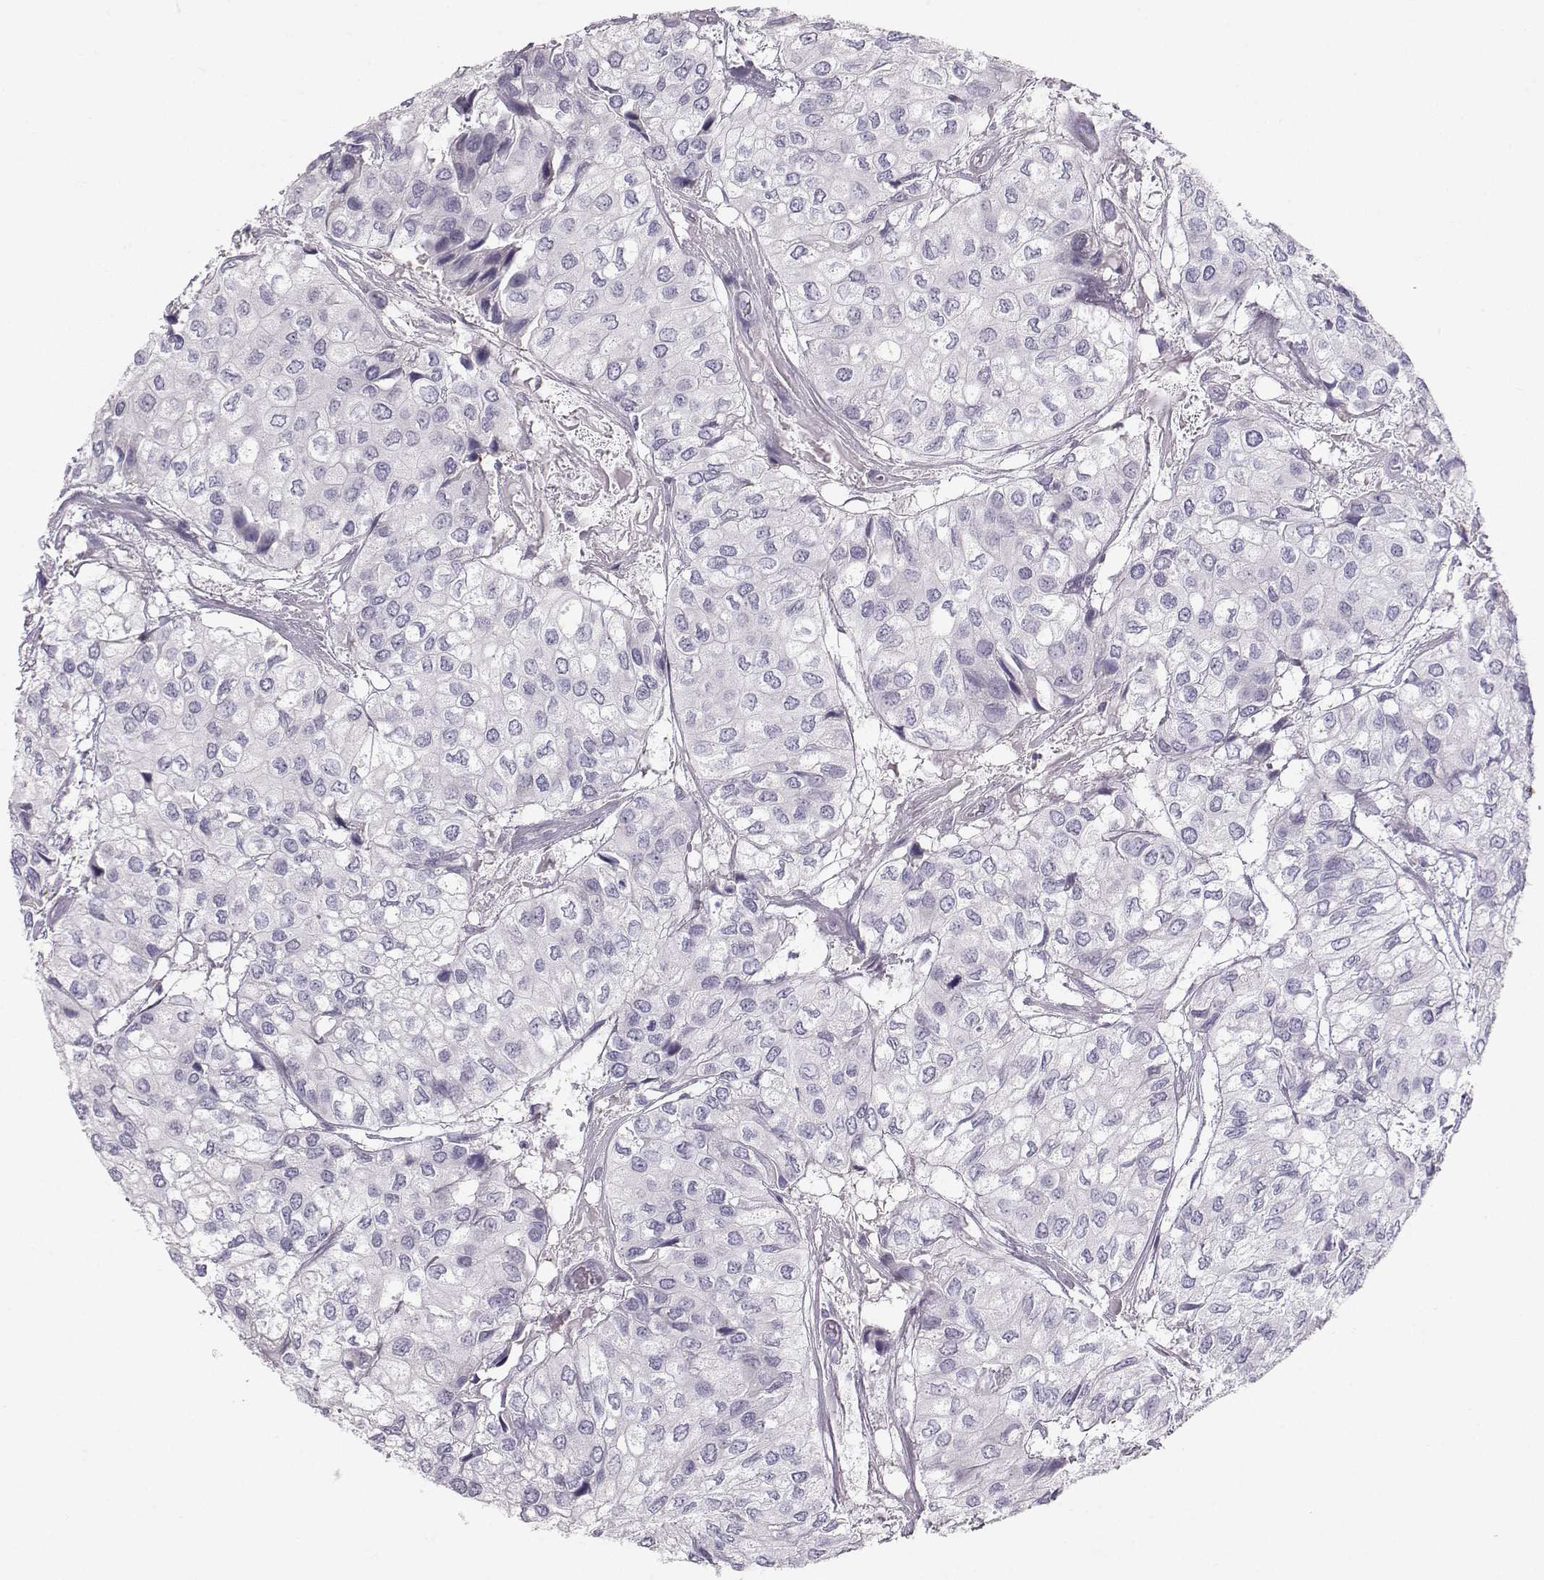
{"staining": {"intensity": "negative", "quantity": "none", "location": "none"}, "tissue": "urothelial cancer", "cell_type": "Tumor cells", "image_type": "cancer", "snomed": [{"axis": "morphology", "description": "Urothelial carcinoma, High grade"}, {"axis": "topography", "description": "Urinary bladder"}], "caption": "Tumor cells are negative for brown protein staining in urothelial cancer.", "gene": "CASR", "patient": {"sex": "male", "age": 73}}